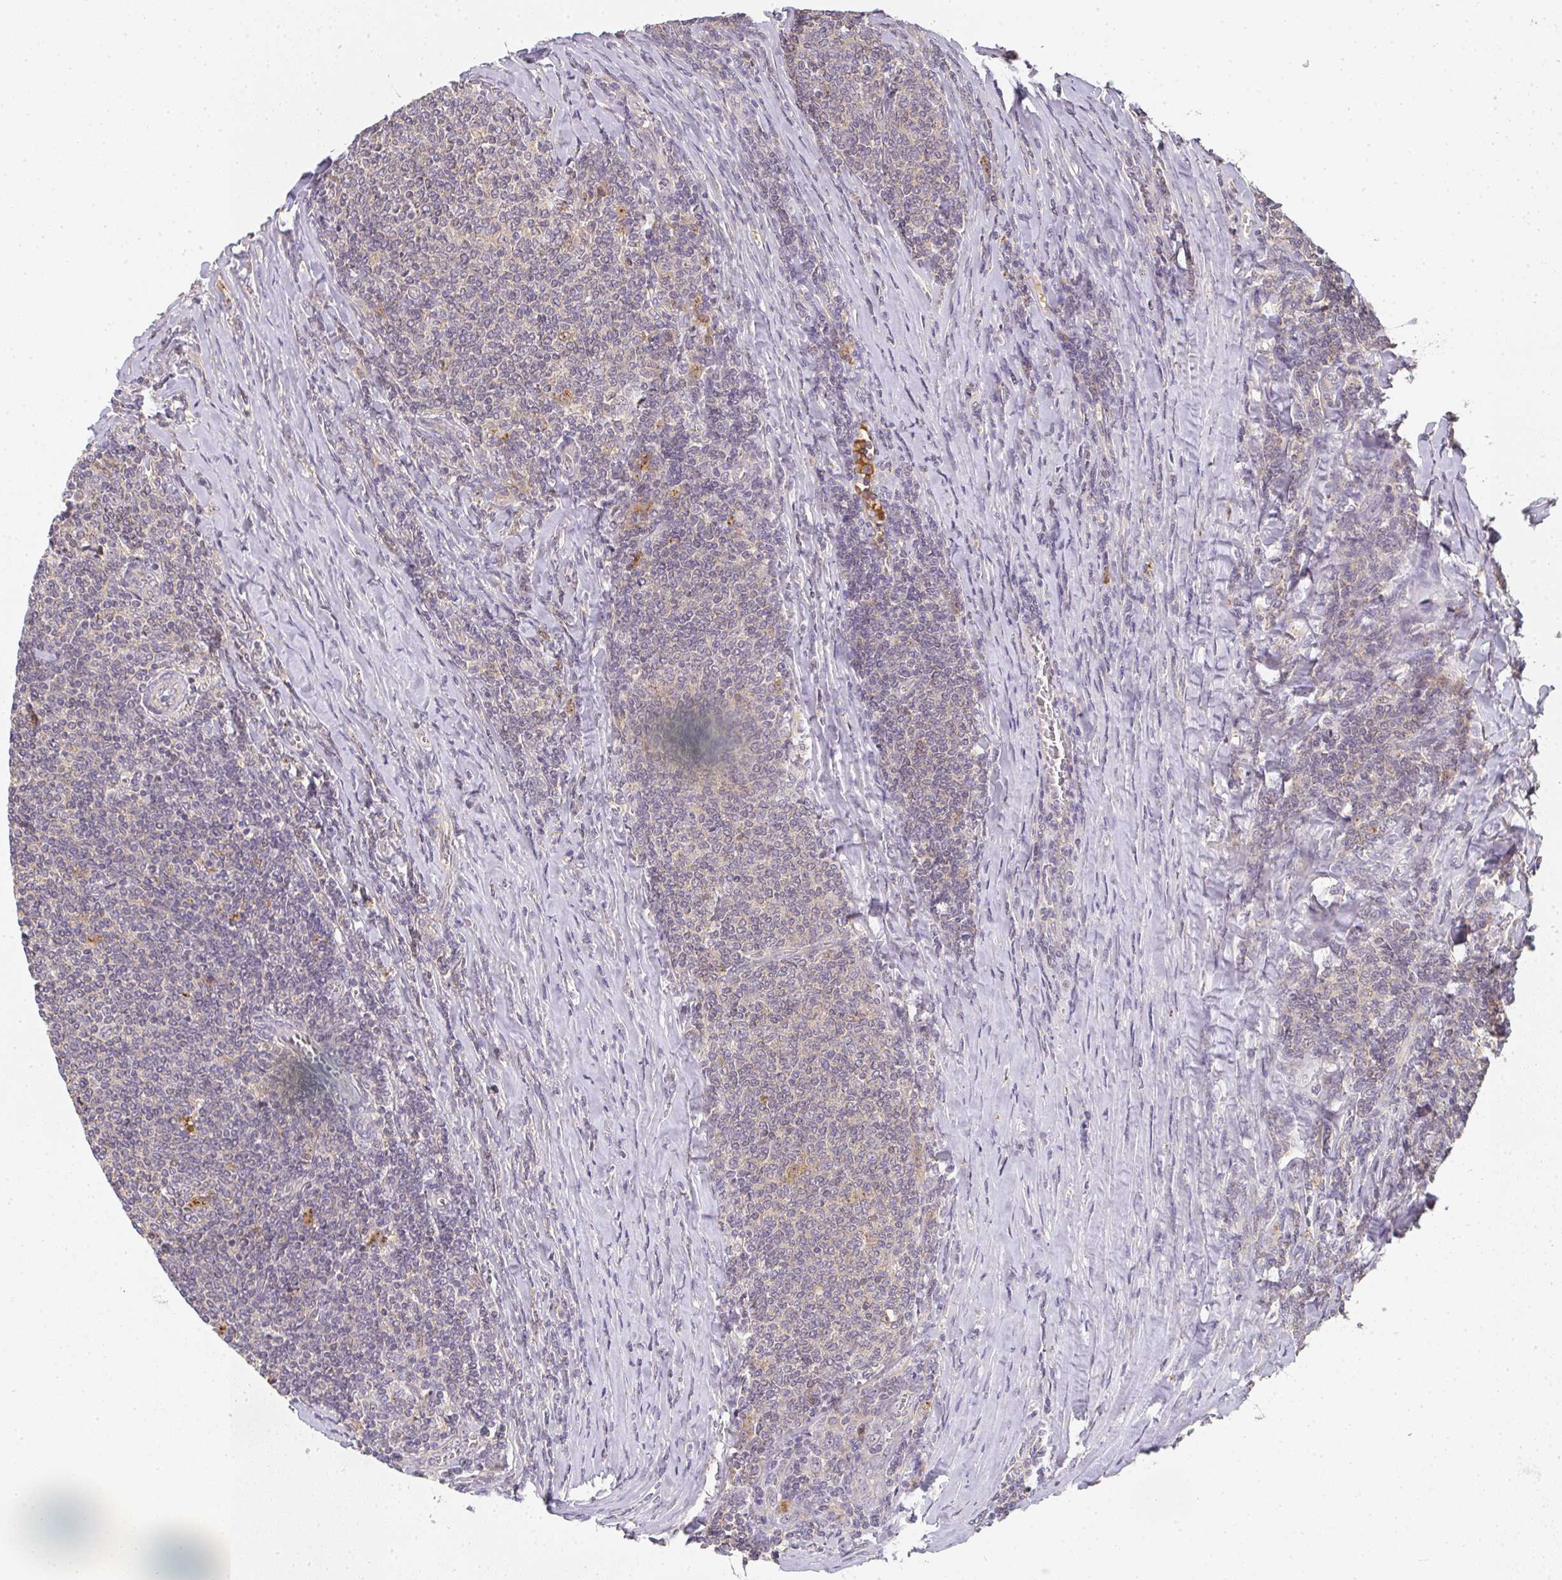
{"staining": {"intensity": "negative", "quantity": "none", "location": "none"}, "tissue": "lymphoma", "cell_type": "Tumor cells", "image_type": "cancer", "snomed": [{"axis": "morphology", "description": "Malignant lymphoma, non-Hodgkin's type, Low grade"}, {"axis": "topography", "description": "Lymph node"}], "caption": "High power microscopy photomicrograph of an immunohistochemistry (IHC) histopathology image of low-grade malignant lymphoma, non-Hodgkin's type, revealing no significant positivity in tumor cells. (DAB (3,3'-diaminobenzidine) IHC visualized using brightfield microscopy, high magnification).", "gene": "SLC35B3", "patient": {"sex": "male", "age": 52}}